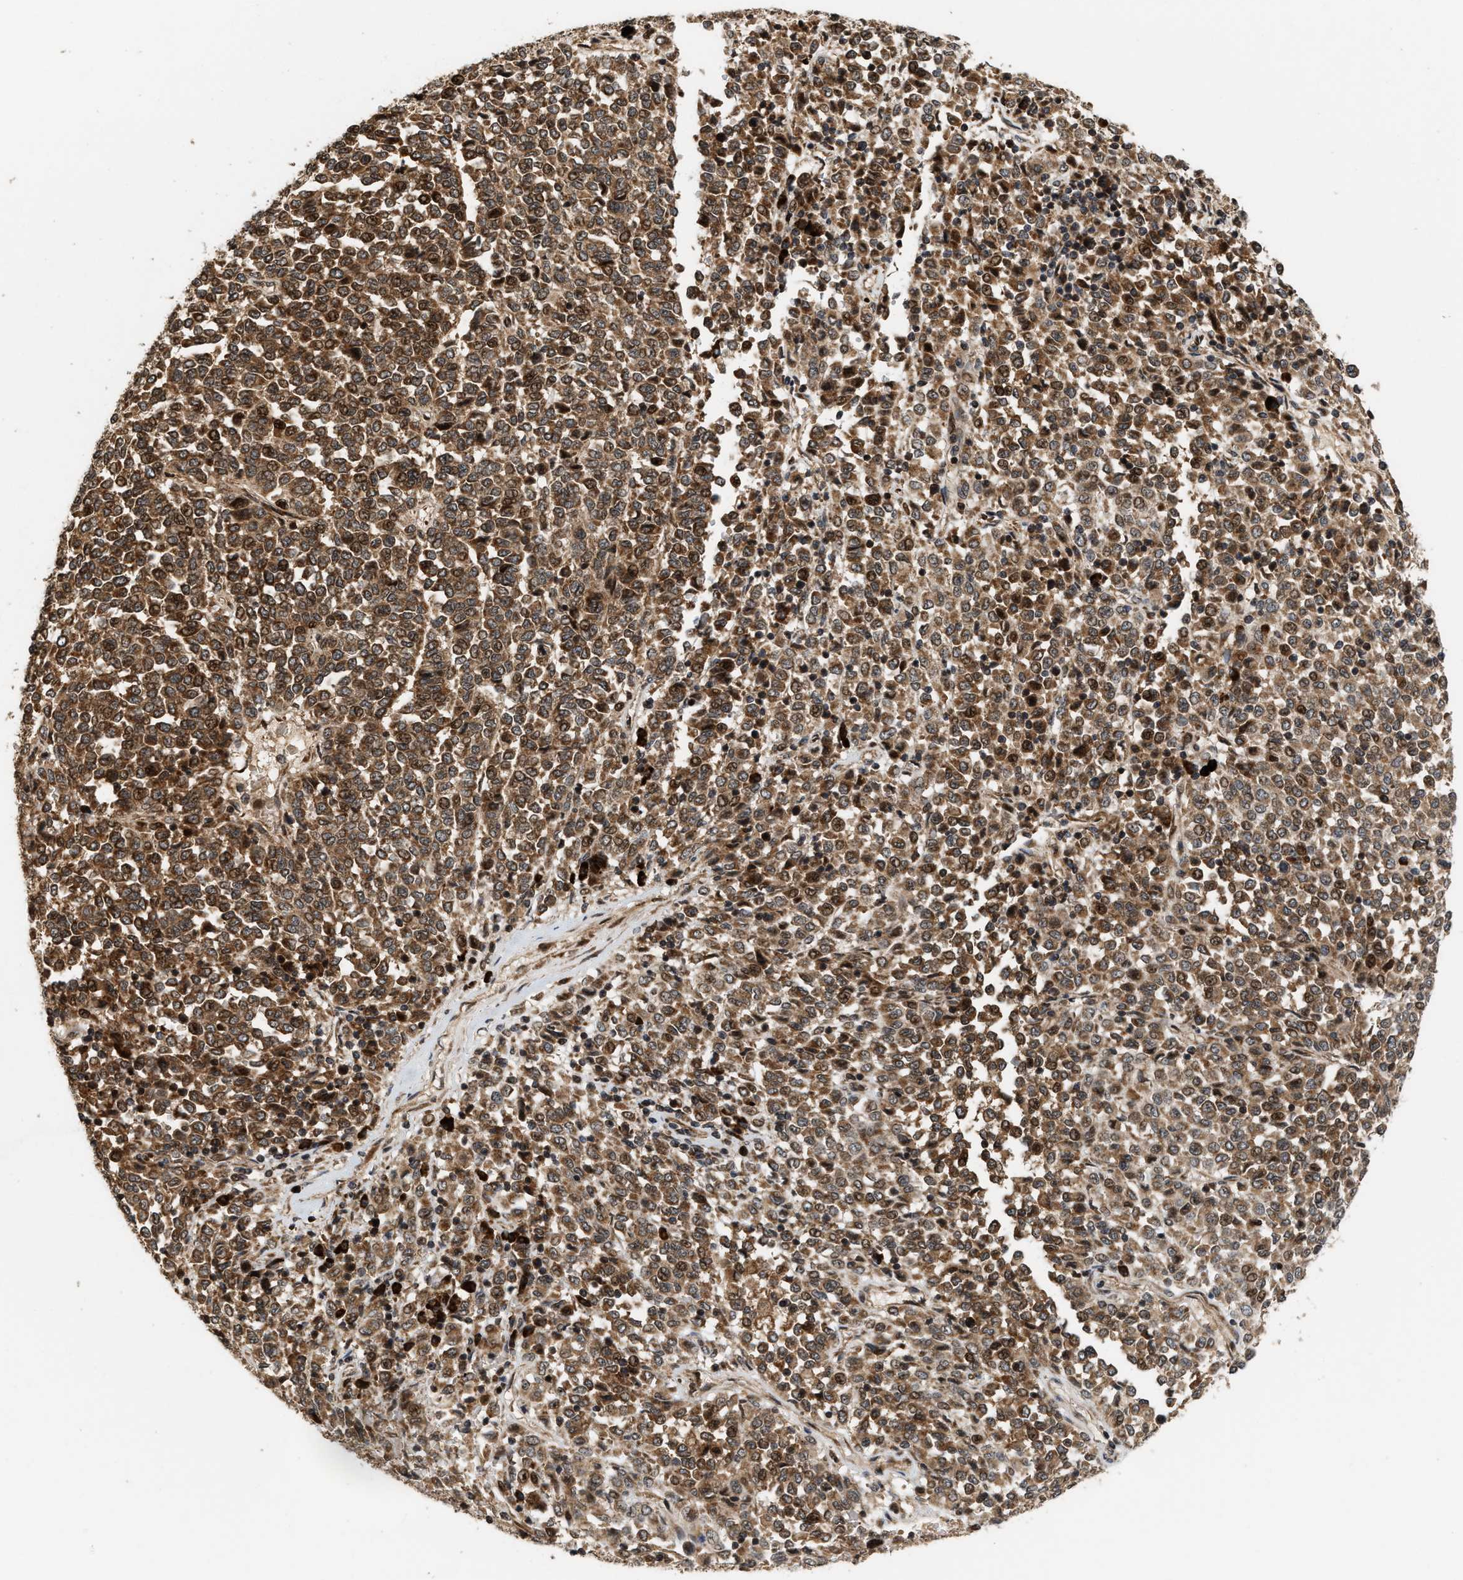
{"staining": {"intensity": "moderate", "quantity": ">75%", "location": "cytoplasmic/membranous,nuclear"}, "tissue": "melanoma", "cell_type": "Tumor cells", "image_type": "cancer", "snomed": [{"axis": "morphology", "description": "Malignant melanoma, Metastatic site"}, {"axis": "topography", "description": "Pancreas"}], "caption": "The histopathology image displays staining of melanoma, revealing moderate cytoplasmic/membranous and nuclear protein staining (brown color) within tumor cells.", "gene": "ELP2", "patient": {"sex": "female", "age": 30}}